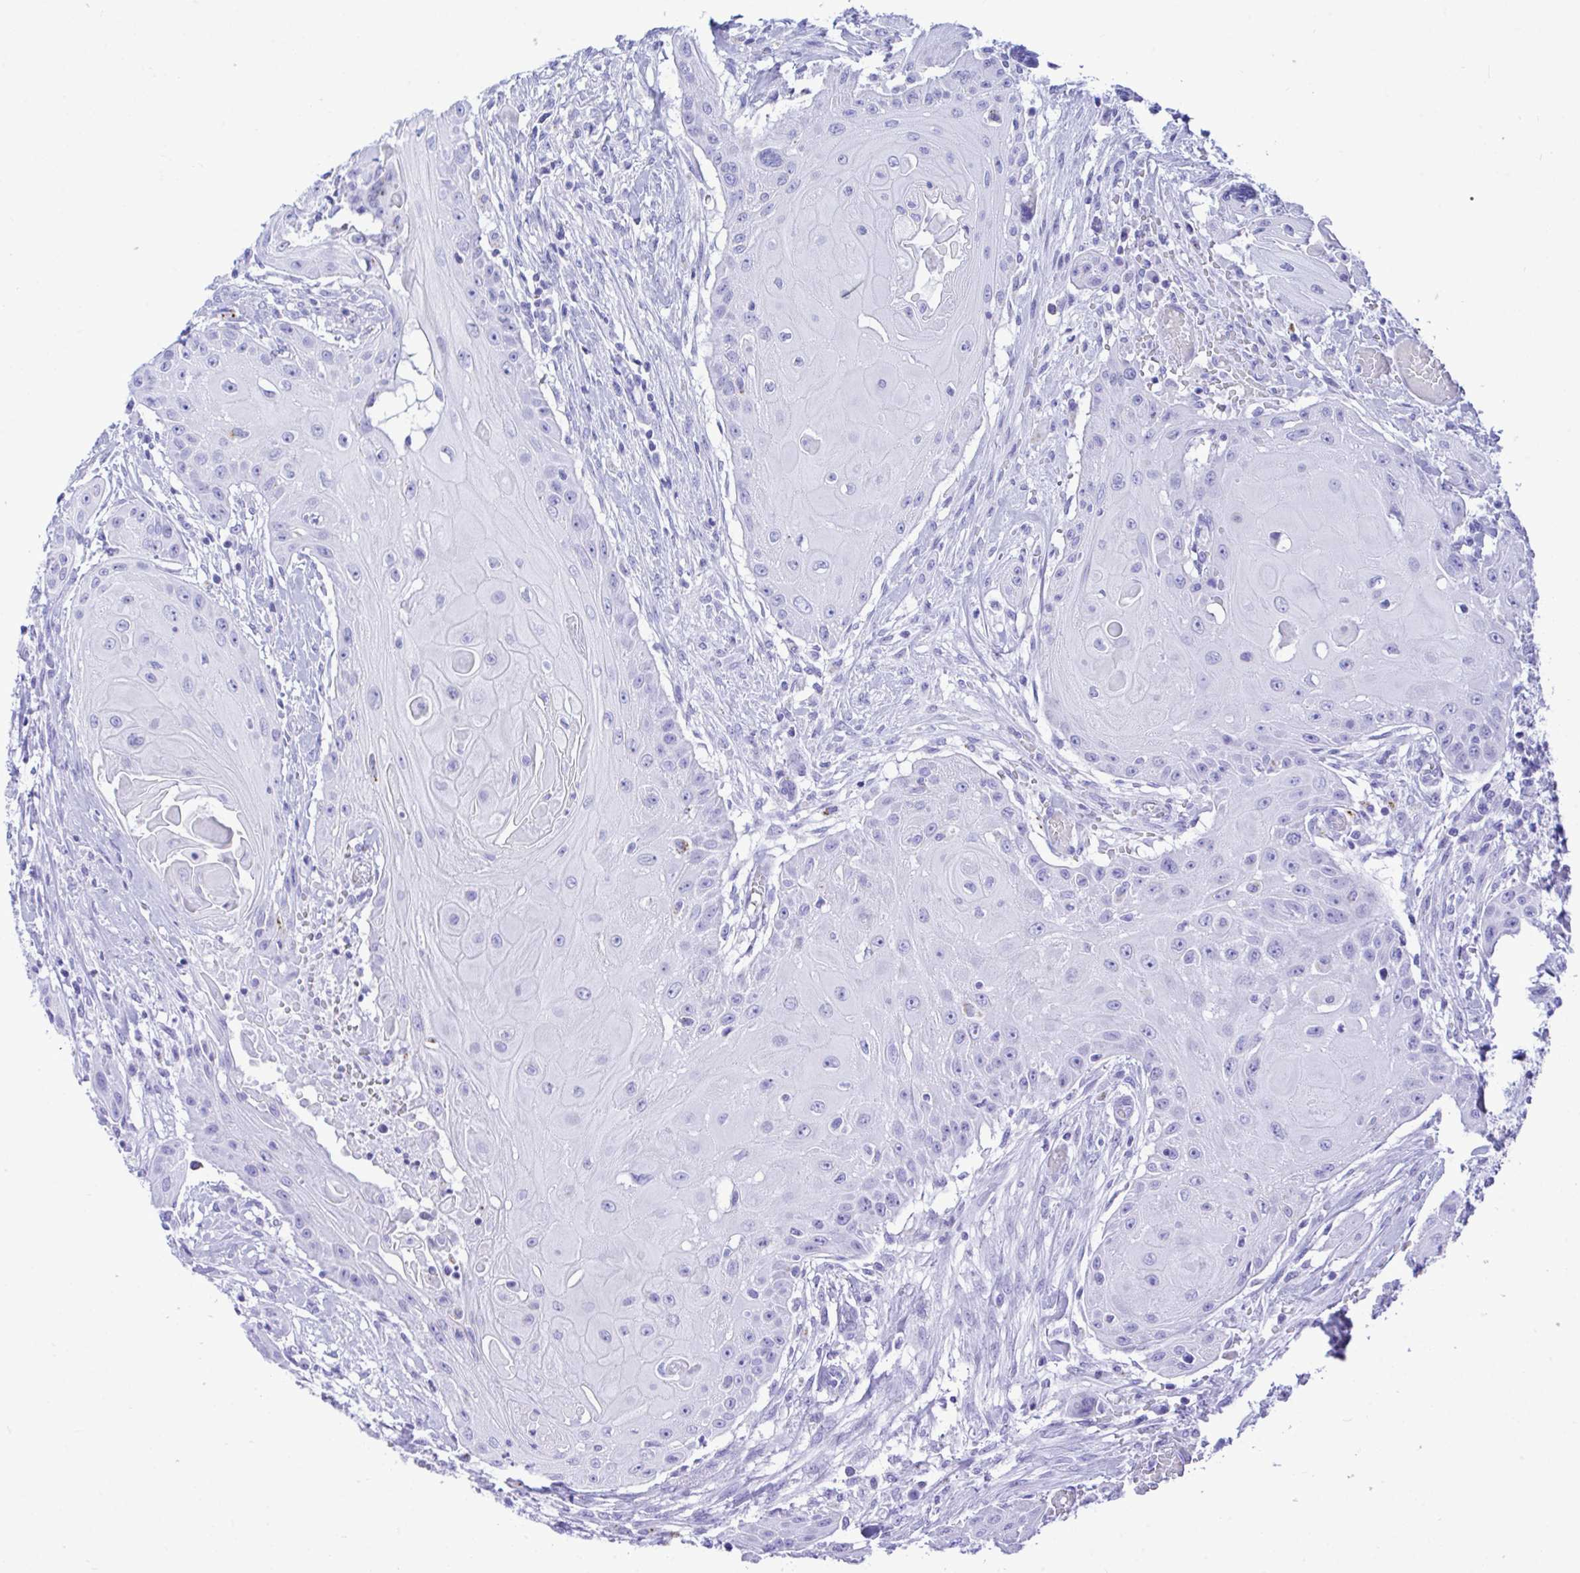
{"staining": {"intensity": "negative", "quantity": "none", "location": "none"}, "tissue": "head and neck cancer", "cell_type": "Tumor cells", "image_type": "cancer", "snomed": [{"axis": "morphology", "description": "Squamous cell carcinoma, NOS"}, {"axis": "topography", "description": "Oral tissue"}, {"axis": "topography", "description": "Head-Neck"}, {"axis": "topography", "description": "Neck, NOS"}], "caption": "DAB immunohistochemical staining of human head and neck squamous cell carcinoma reveals no significant expression in tumor cells.", "gene": "SELENOV", "patient": {"sex": "female", "age": 55}}